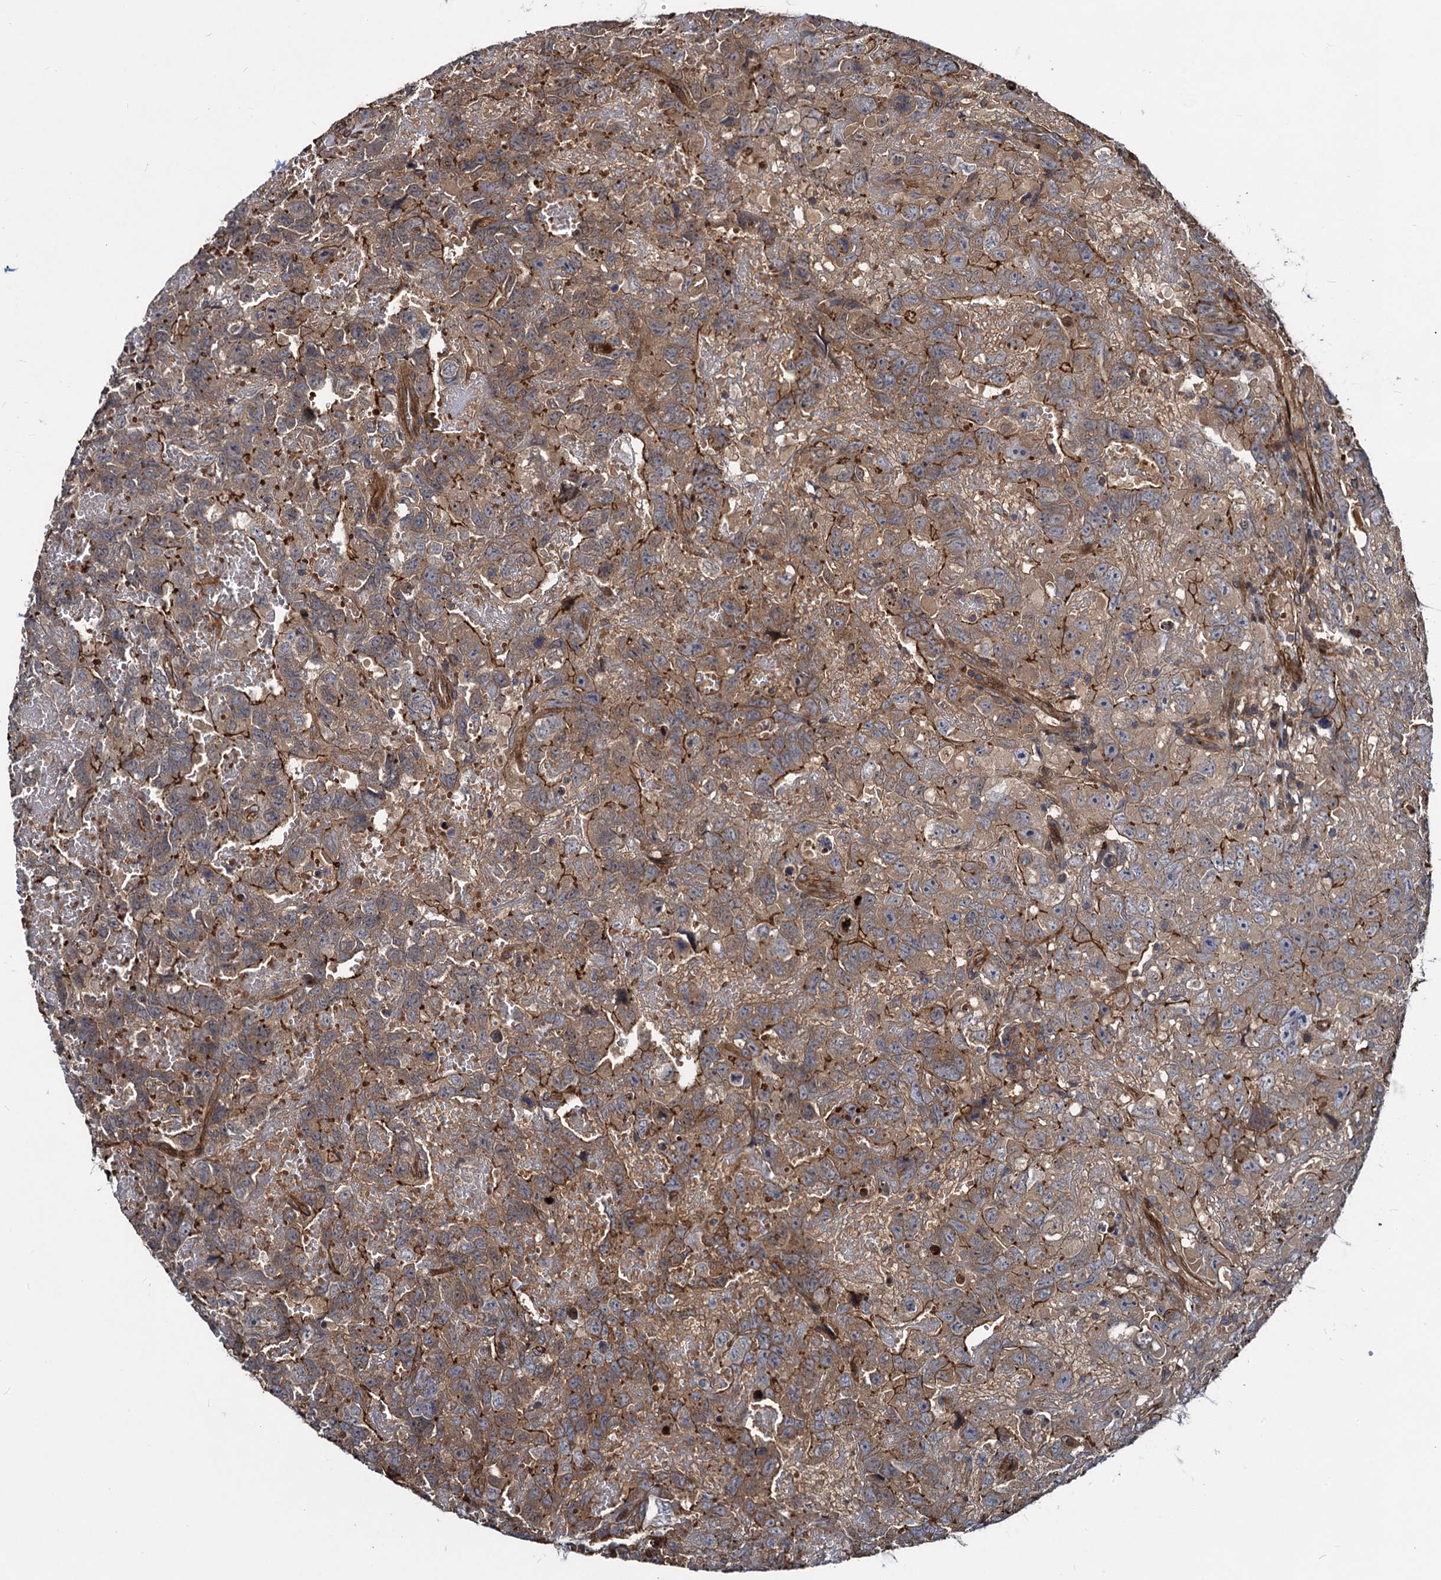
{"staining": {"intensity": "moderate", "quantity": ">75%", "location": "cytoplasmic/membranous"}, "tissue": "testis cancer", "cell_type": "Tumor cells", "image_type": "cancer", "snomed": [{"axis": "morphology", "description": "Carcinoma, Embryonal, NOS"}, {"axis": "topography", "description": "Testis"}], "caption": "Immunohistochemical staining of testis embryonal carcinoma exhibits medium levels of moderate cytoplasmic/membranous positivity in approximately >75% of tumor cells.", "gene": "KXD1", "patient": {"sex": "male", "age": 45}}